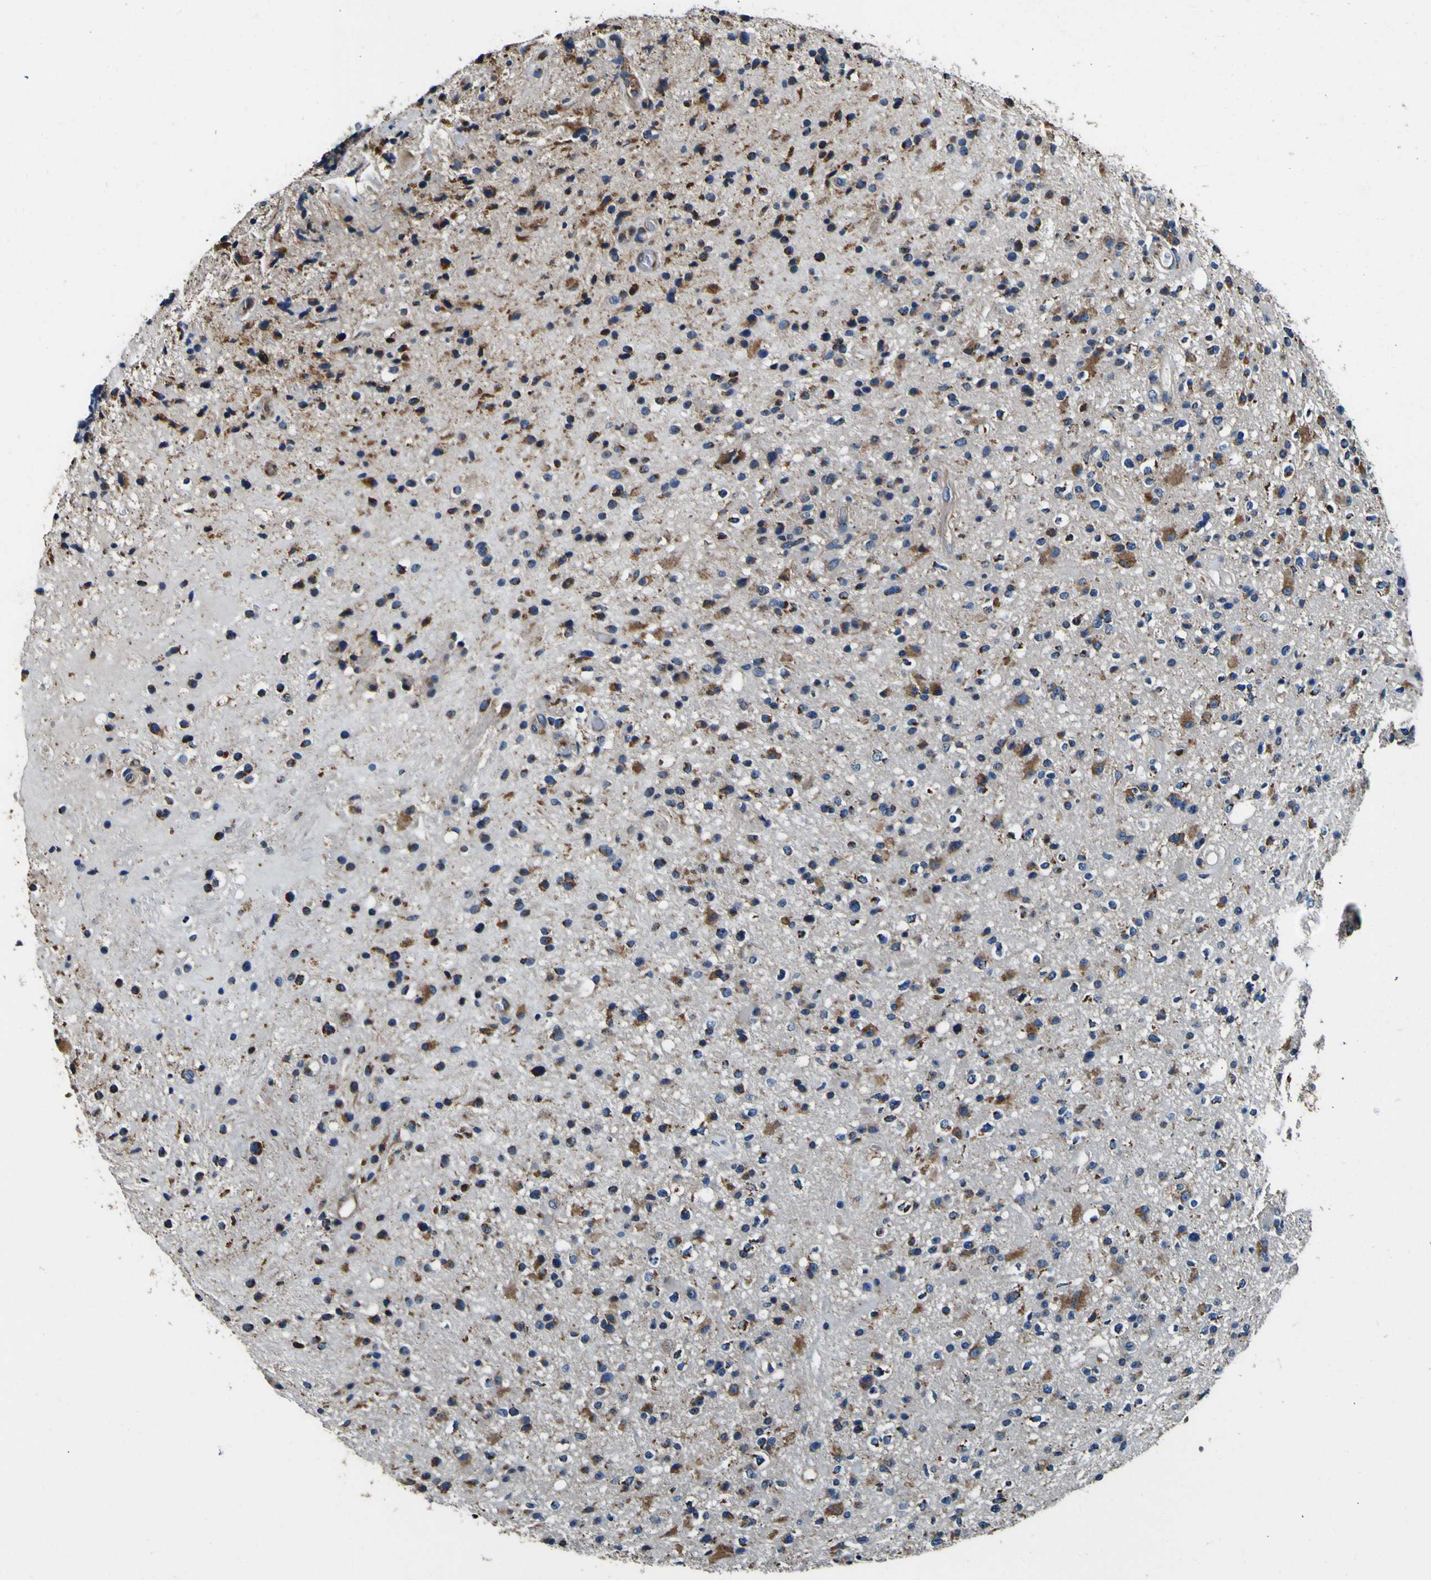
{"staining": {"intensity": "moderate", "quantity": "25%-75%", "location": "cytoplasmic/membranous"}, "tissue": "glioma", "cell_type": "Tumor cells", "image_type": "cancer", "snomed": [{"axis": "morphology", "description": "Glioma, malignant, High grade"}, {"axis": "topography", "description": "Brain"}], "caption": "This micrograph shows IHC staining of human glioma, with medium moderate cytoplasmic/membranous staining in approximately 25%-75% of tumor cells.", "gene": "INPP5A", "patient": {"sex": "male", "age": 33}}